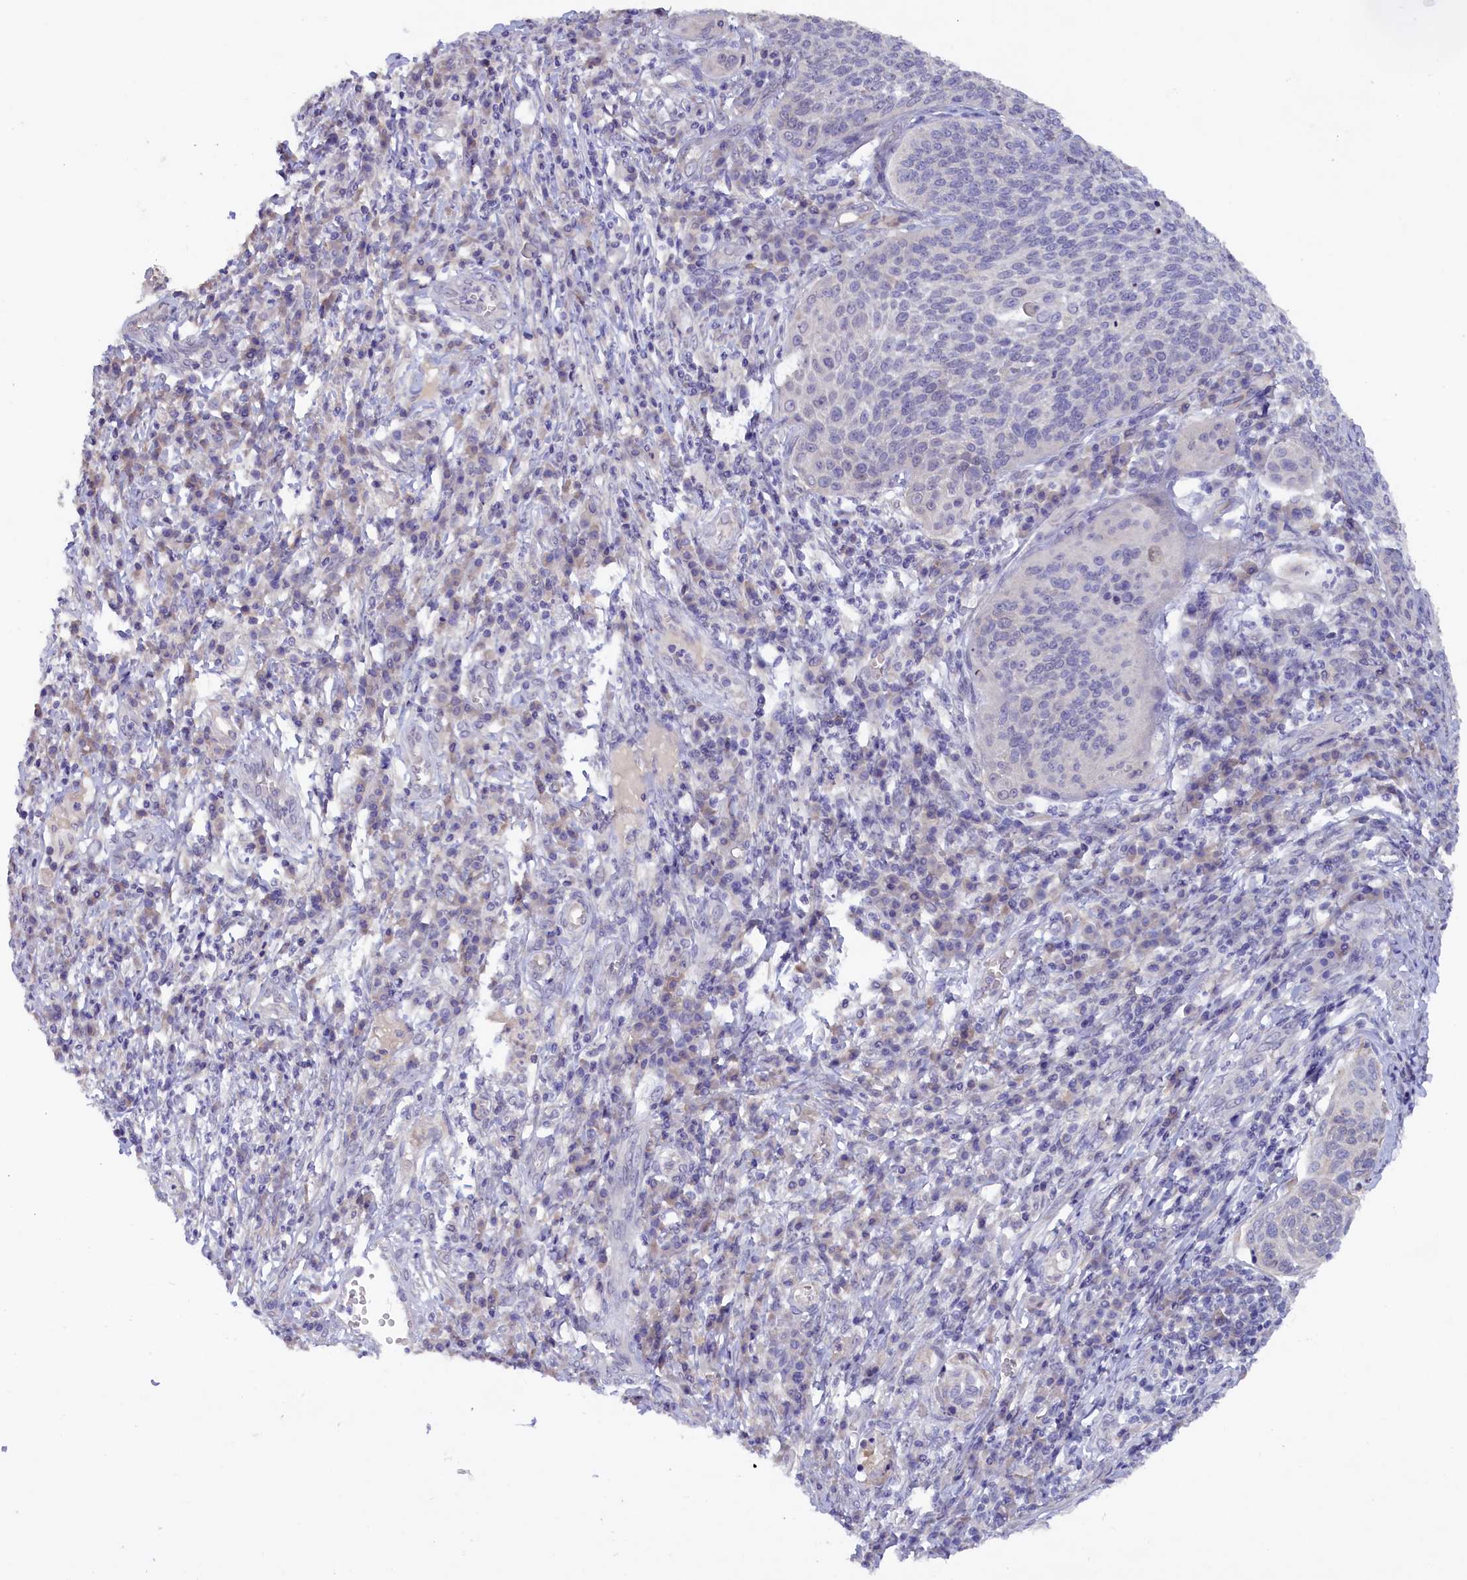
{"staining": {"intensity": "negative", "quantity": "none", "location": "none"}, "tissue": "cervical cancer", "cell_type": "Tumor cells", "image_type": "cancer", "snomed": [{"axis": "morphology", "description": "Squamous cell carcinoma, NOS"}, {"axis": "topography", "description": "Cervix"}], "caption": "This histopathology image is of cervical cancer stained with immunohistochemistry (IHC) to label a protein in brown with the nuclei are counter-stained blue. There is no positivity in tumor cells.", "gene": "ZSWIM4", "patient": {"sex": "female", "age": 34}}